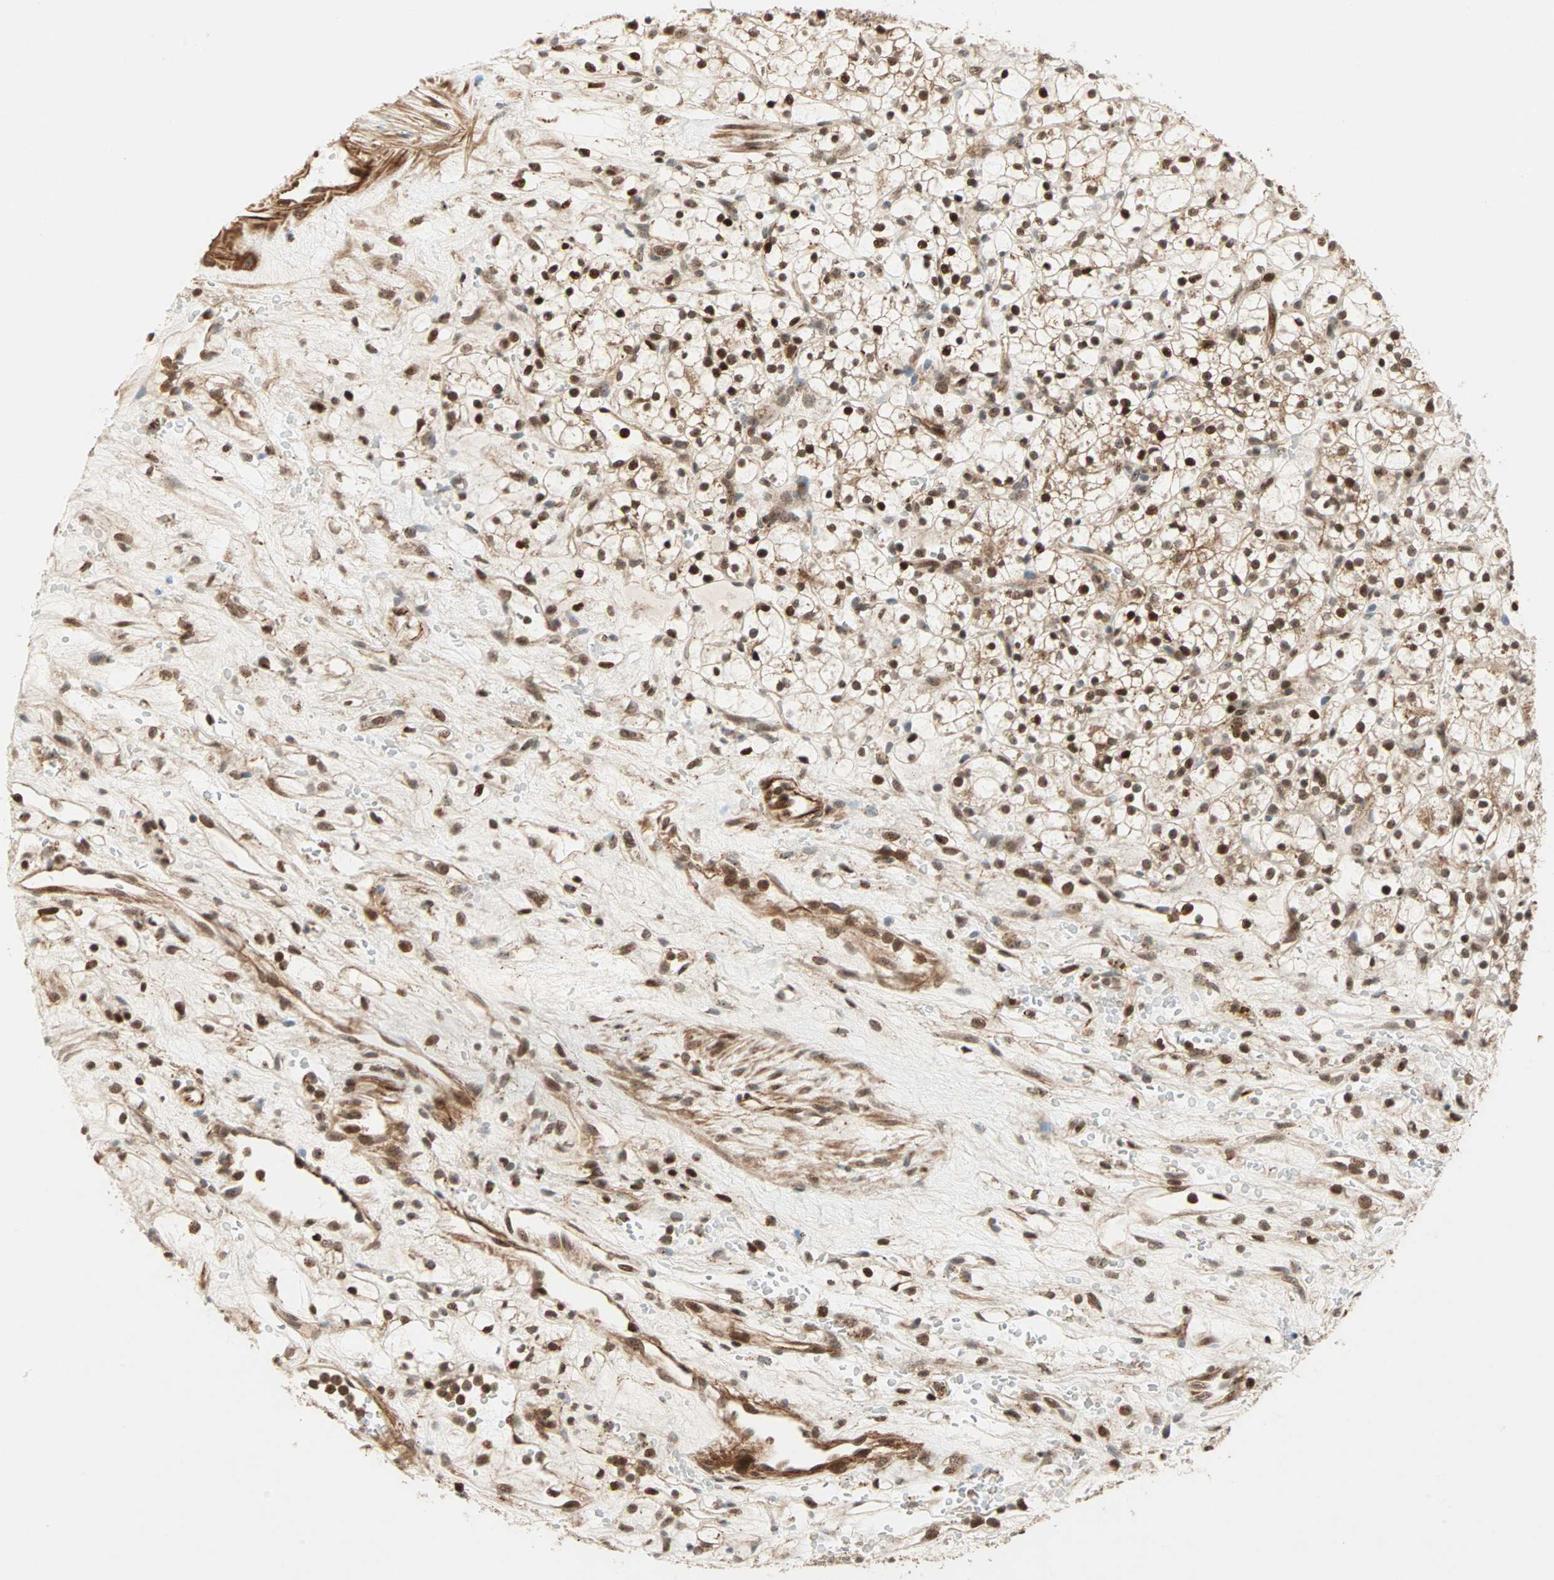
{"staining": {"intensity": "moderate", "quantity": ">75%", "location": "cytoplasmic/membranous,nuclear"}, "tissue": "renal cancer", "cell_type": "Tumor cells", "image_type": "cancer", "snomed": [{"axis": "morphology", "description": "Adenocarcinoma, NOS"}, {"axis": "topography", "description": "Kidney"}], "caption": "Moderate cytoplasmic/membranous and nuclear protein staining is identified in about >75% of tumor cells in adenocarcinoma (renal).", "gene": "ZBED9", "patient": {"sex": "female", "age": 60}}